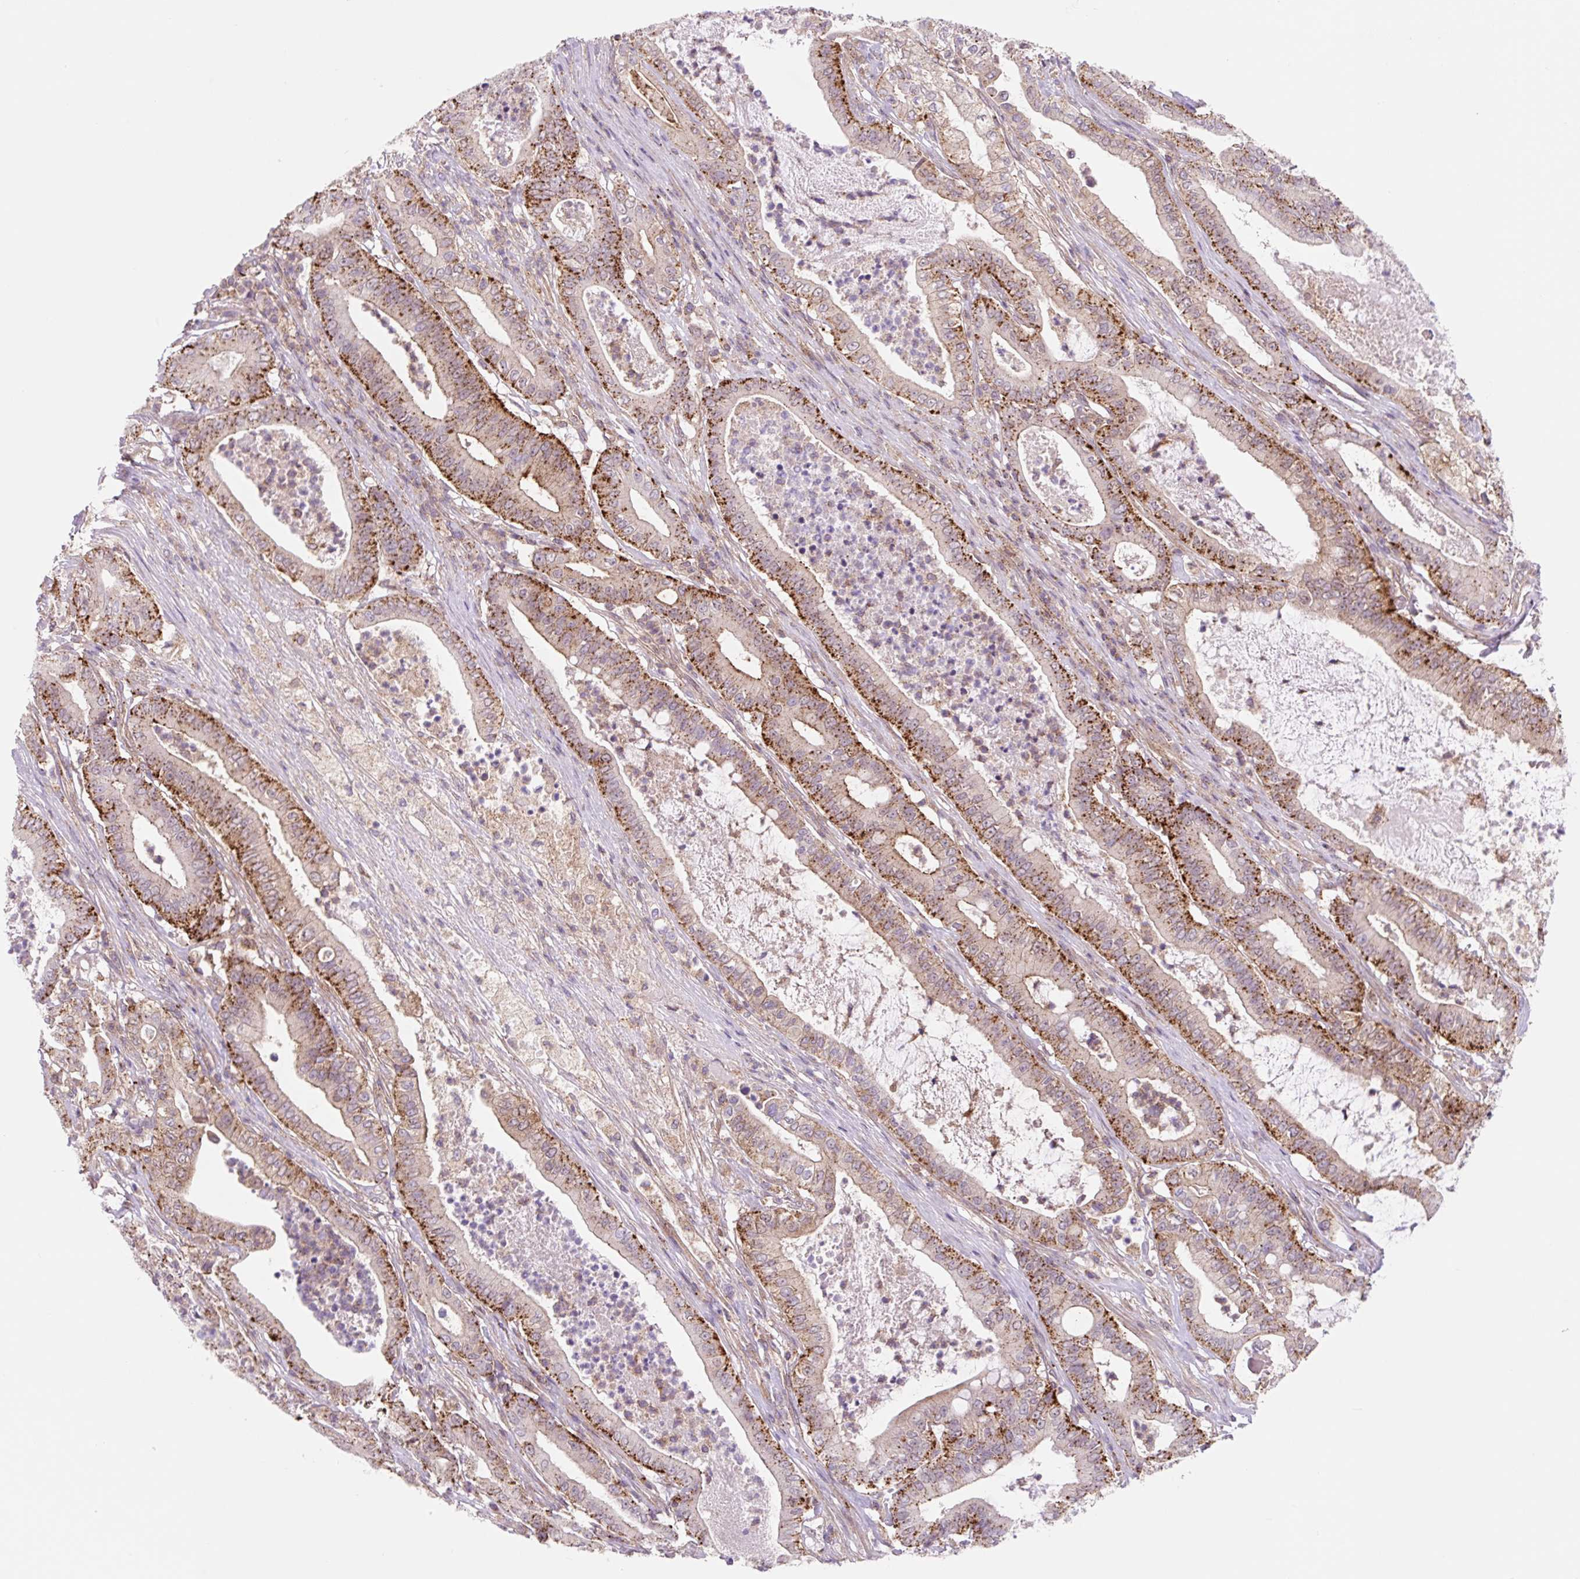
{"staining": {"intensity": "strong", "quantity": "25%-75%", "location": "cytoplasmic/membranous"}, "tissue": "pancreatic cancer", "cell_type": "Tumor cells", "image_type": "cancer", "snomed": [{"axis": "morphology", "description": "Adenocarcinoma, NOS"}, {"axis": "topography", "description": "Pancreas"}], "caption": "Immunohistochemistry photomicrograph of neoplastic tissue: adenocarcinoma (pancreatic) stained using immunohistochemistry (IHC) shows high levels of strong protein expression localized specifically in the cytoplasmic/membranous of tumor cells, appearing as a cytoplasmic/membranous brown color.", "gene": "VPS4A", "patient": {"sex": "male", "age": 71}}